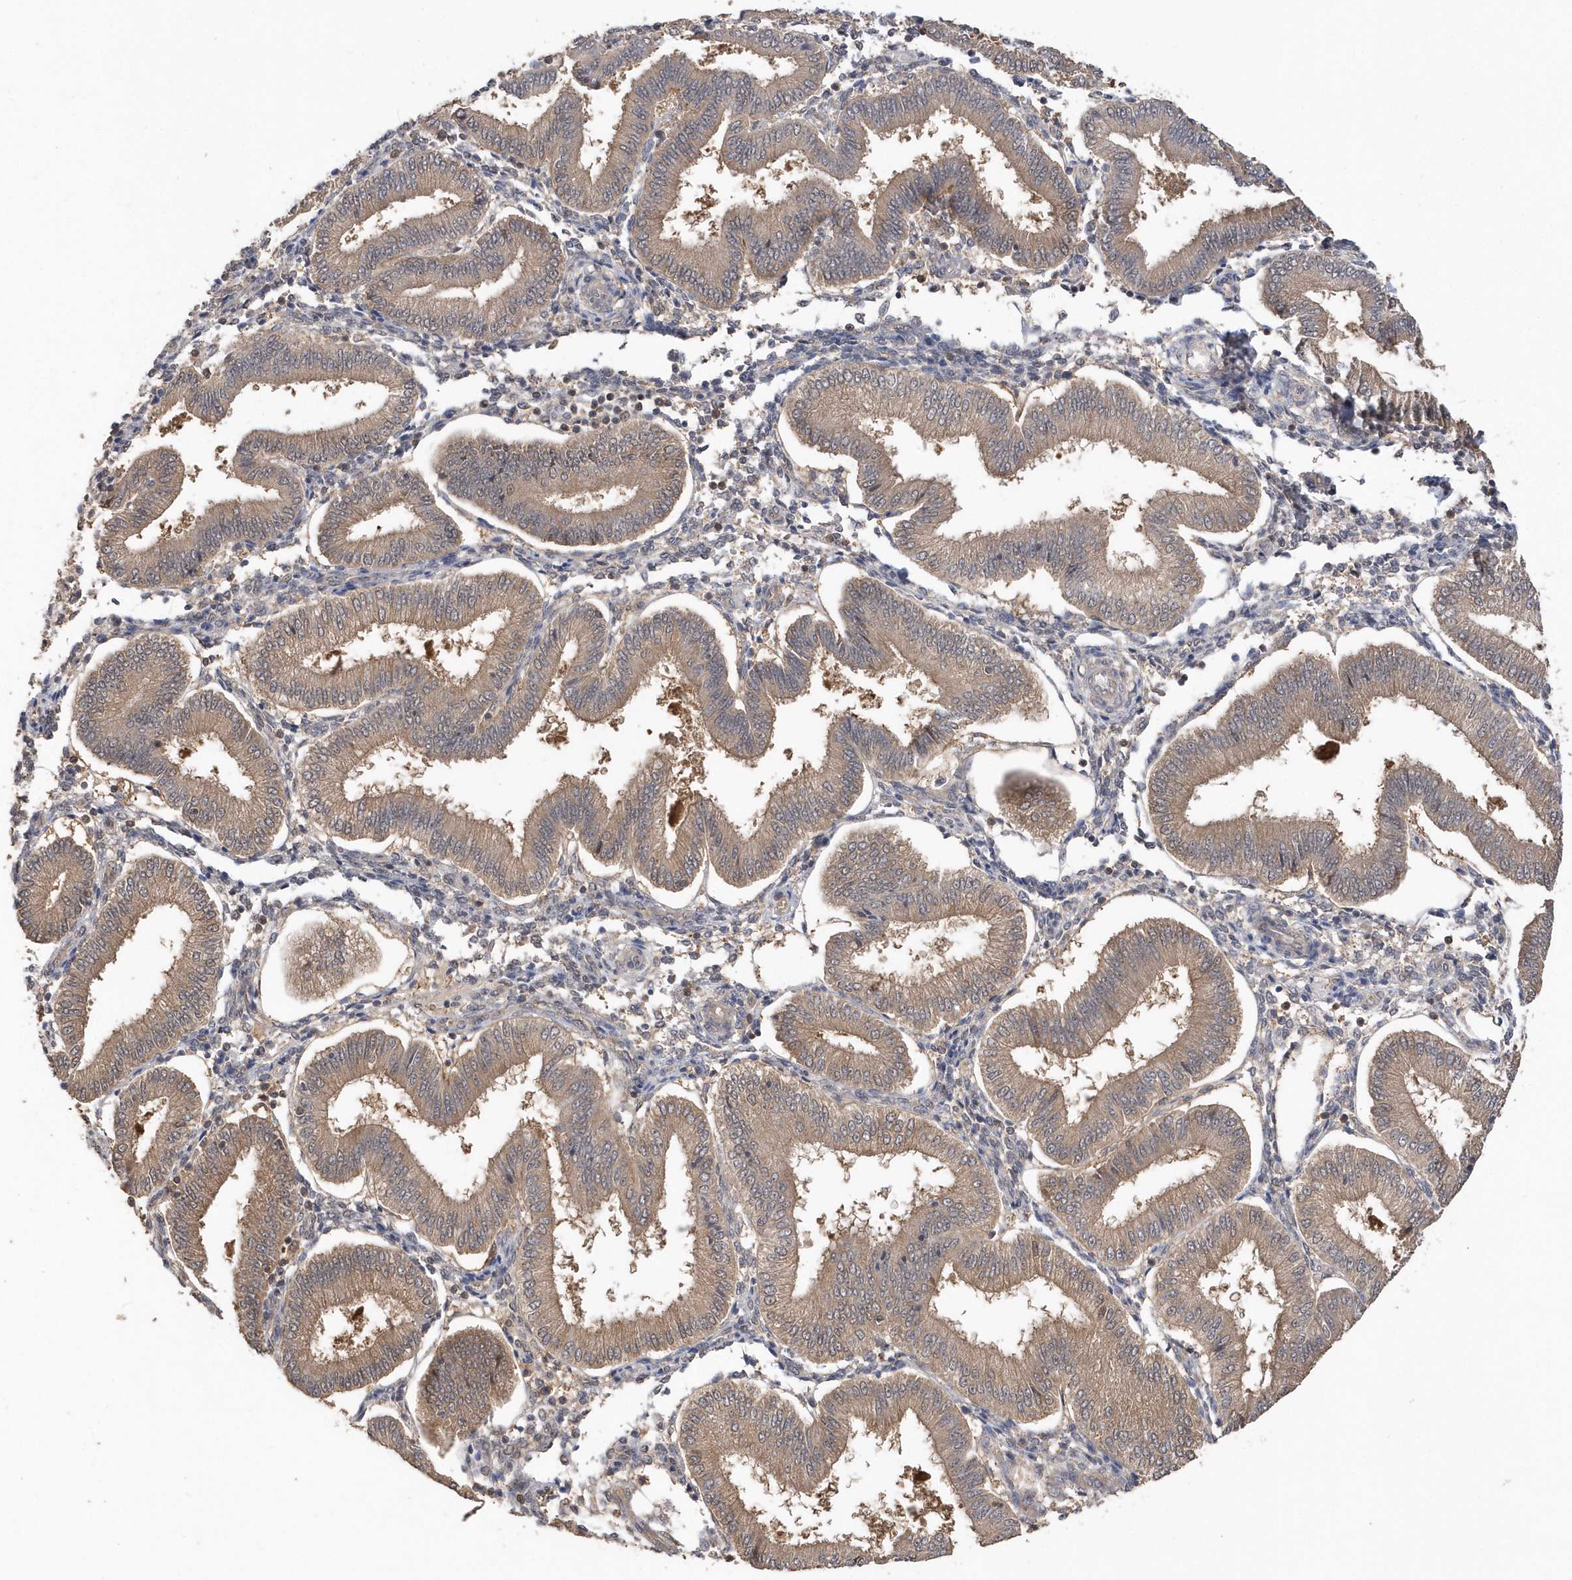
{"staining": {"intensity": "negative", "quantity": "none", "location": "none"}, "tissue": "endometrium", "cell_type": "Cells in endometrial stroma", "image_type": "normal", "snomed": [{"axis": "morphology", "description": "Normal tissue, NOS"}, {"axis": "topography", "description": "Endometrium"}], "caption": "Endometrium stained for a protein using immunohistochemistry exhibits no expression cells in endometrial stroma.", "gene": "RPEL1", "patient": {"sex": "female", "age": 39}}